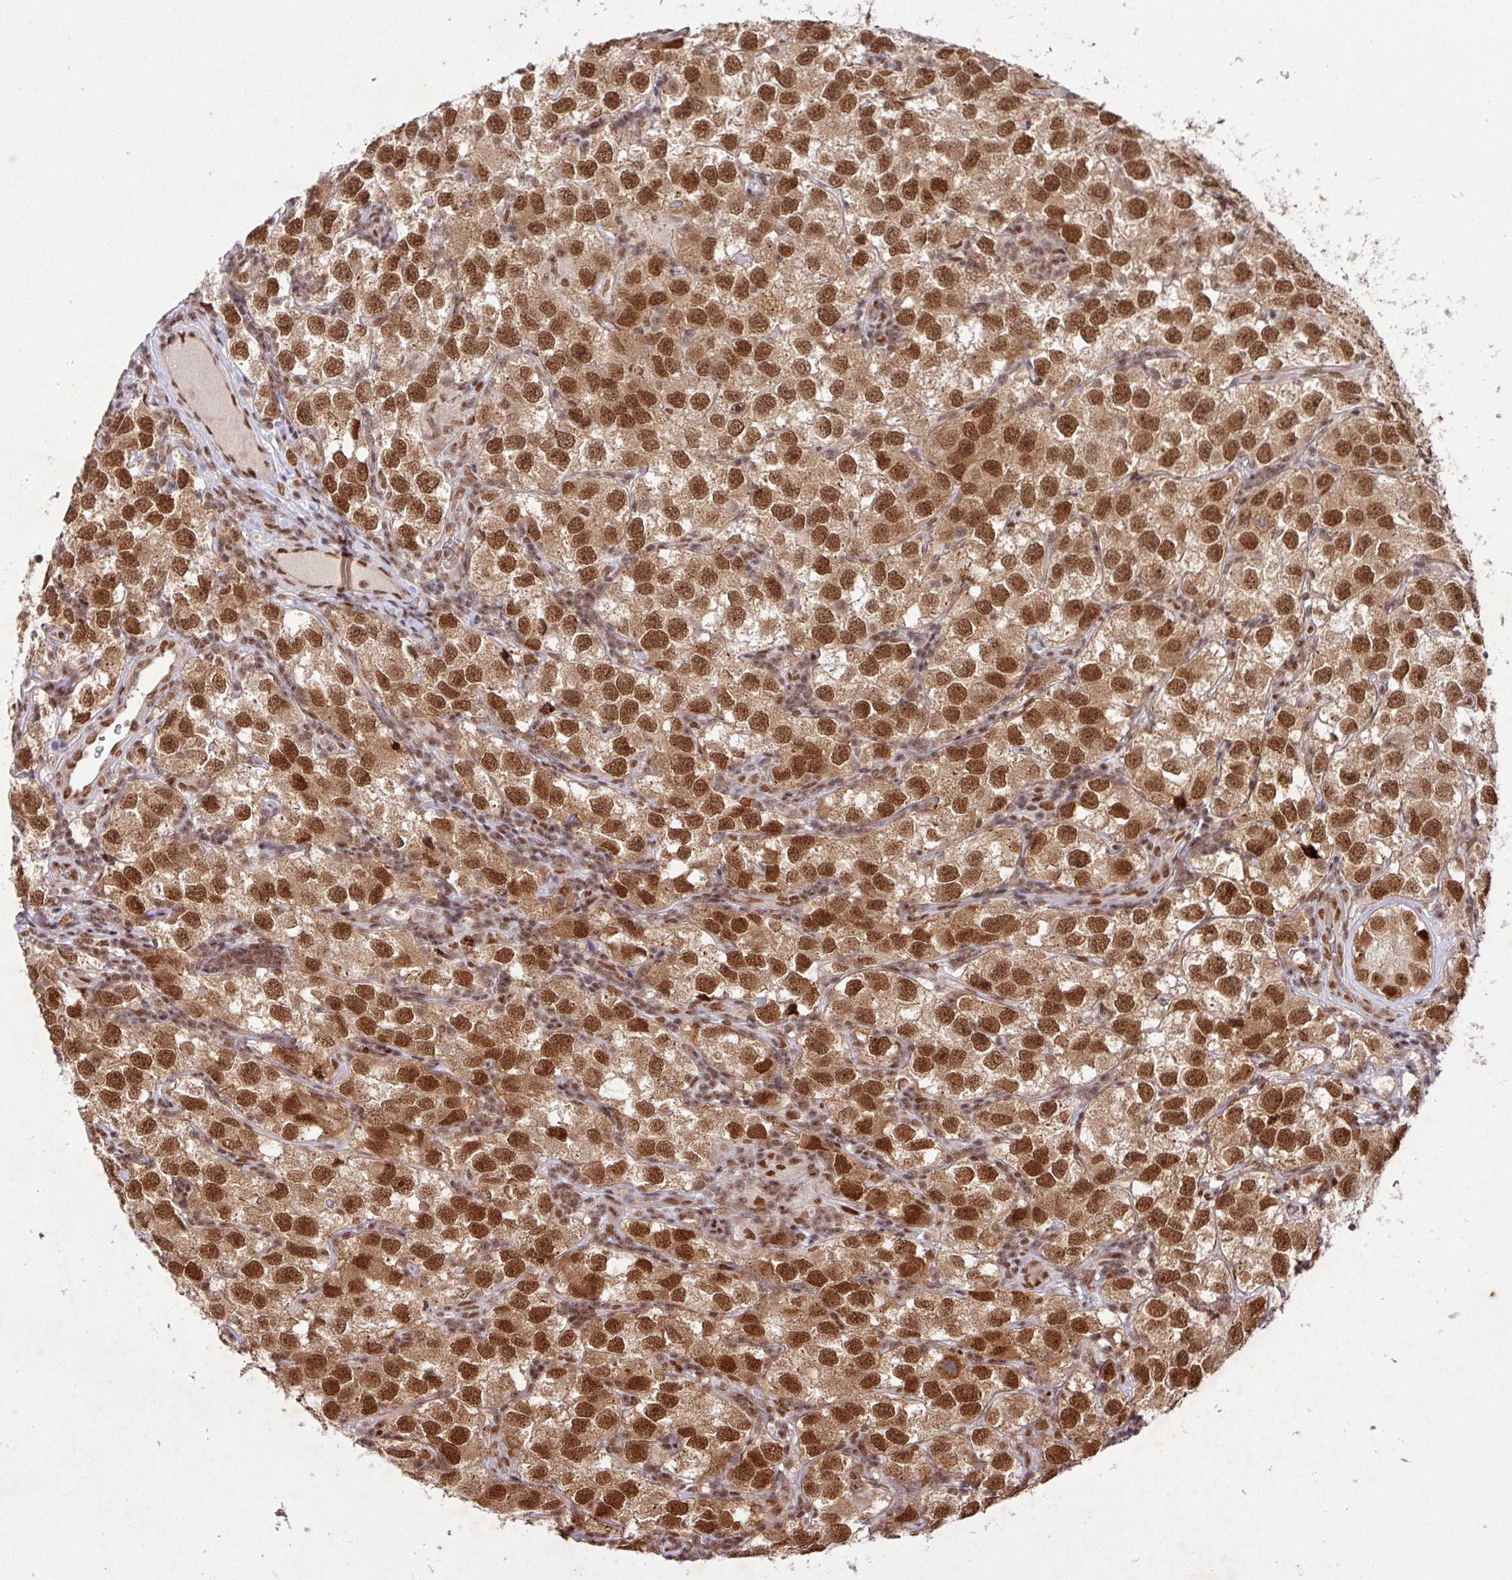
{"staining": {"intensity": "strong", "quantity": ">75%", "location": "nuclear"}, "tissue": "testis cancer", "cell_type": "Tumor cells", "image_type": "cancer", "snomed": [{"axis": "morphology", "description": "Seminoma, NOS"}, {"axis": "topography", "description": "Testis"}], "caption": "Brown immunohistochemical staining in human seminoma (testis) shows strong nuclear staining in about >75% of tumor cells.", "gene": "SRSF2", "patient": {"sex": "male", "age": 26}}